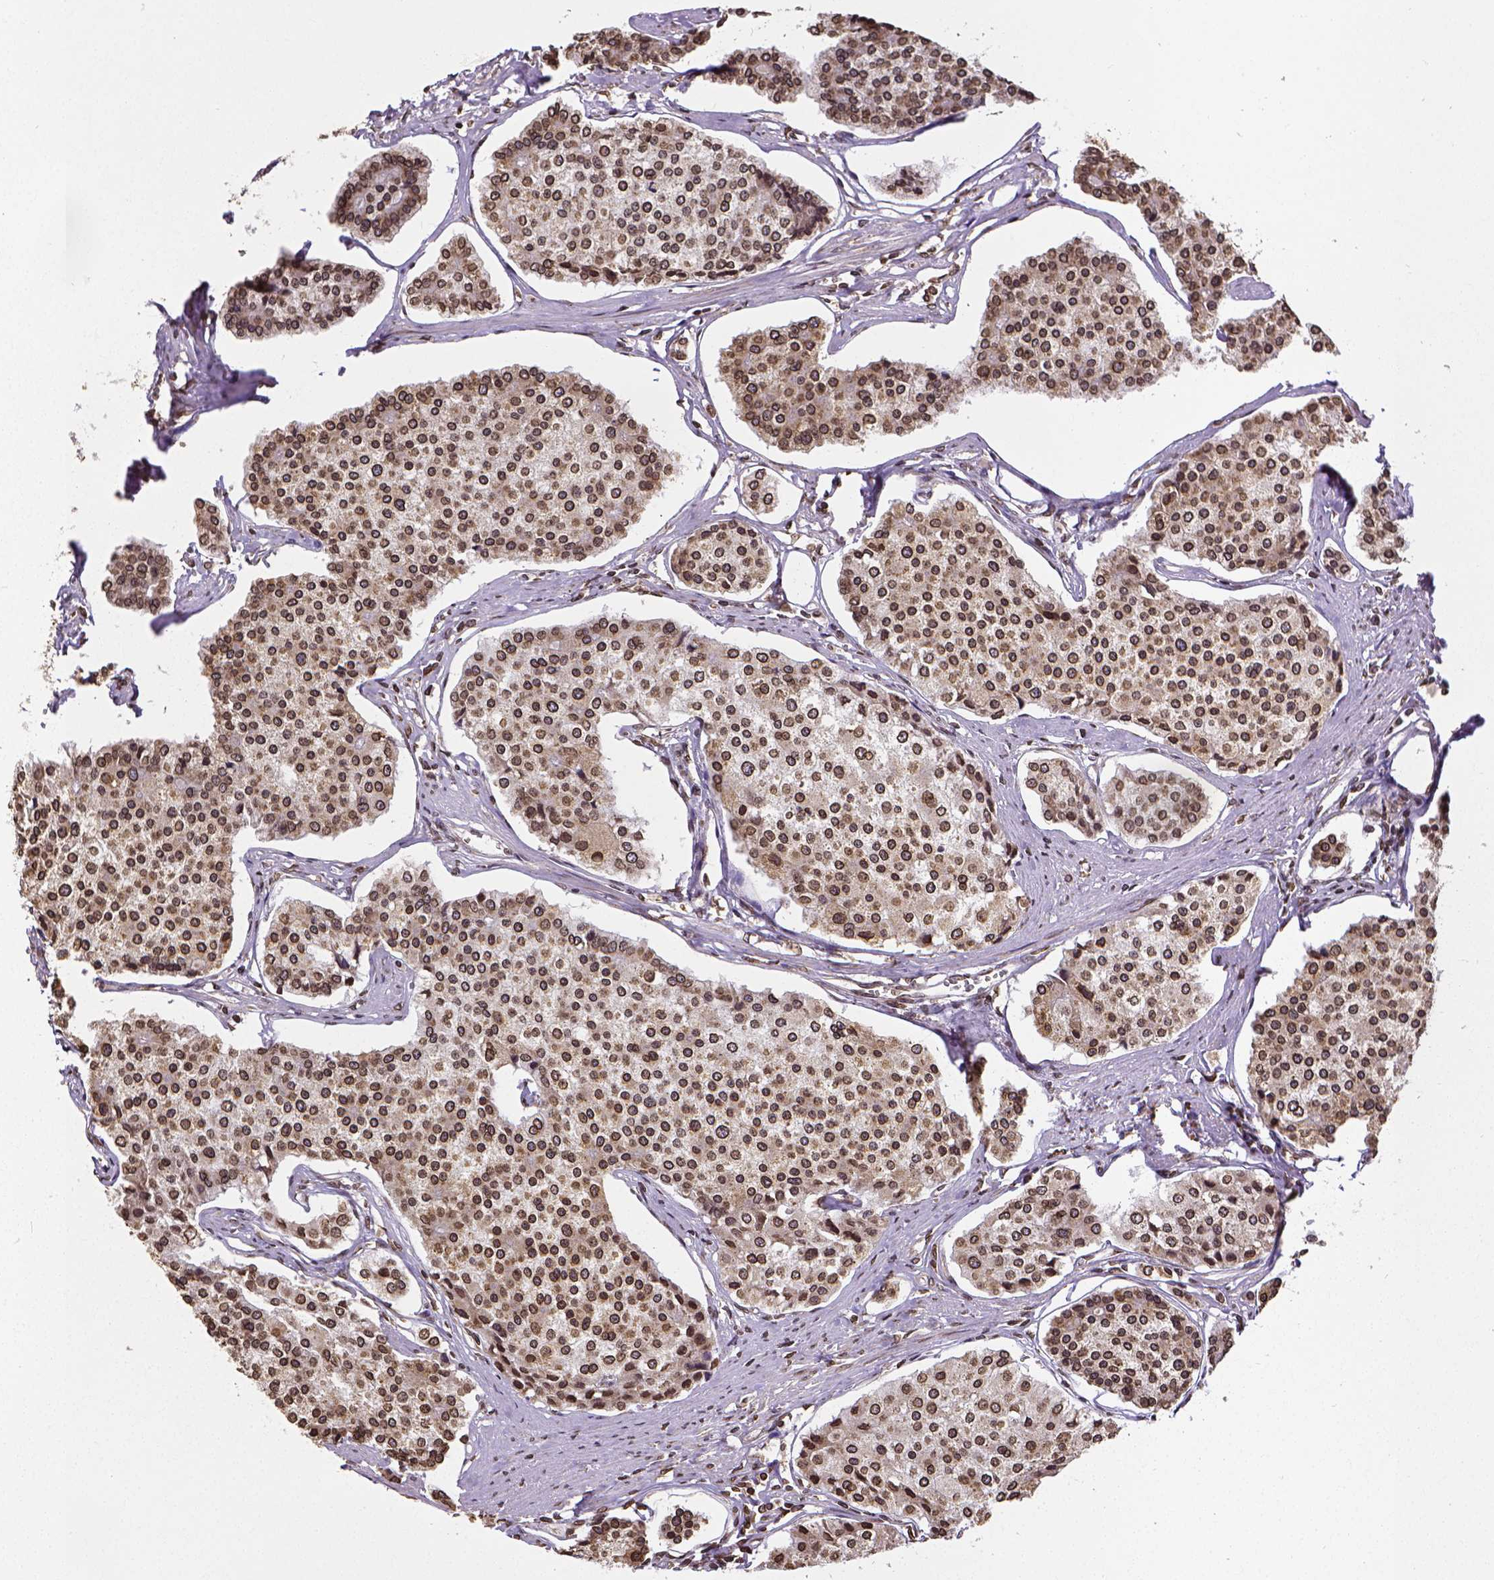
{"staining": {"intensity": "strong", "quantity": ">75%", "location": "cytoplasmic/membranous,nuclear"}, "tissue": "carcinoid", "cell_type": "Tumor cells", "image_type": "cancer", "snomed": [{"axis": "morphology", "description": "Carcinoid, malignant, NOS"}, {"axis": "topography", "description": "Small intestine"}], "caption": "Malignant carcinoid stained for a protein reveals strong cytoplasmic/membranous and nuclear positivity in tumor cells.", "gene": "MTDH", "patient": {"sex": "female", "age": 65}}